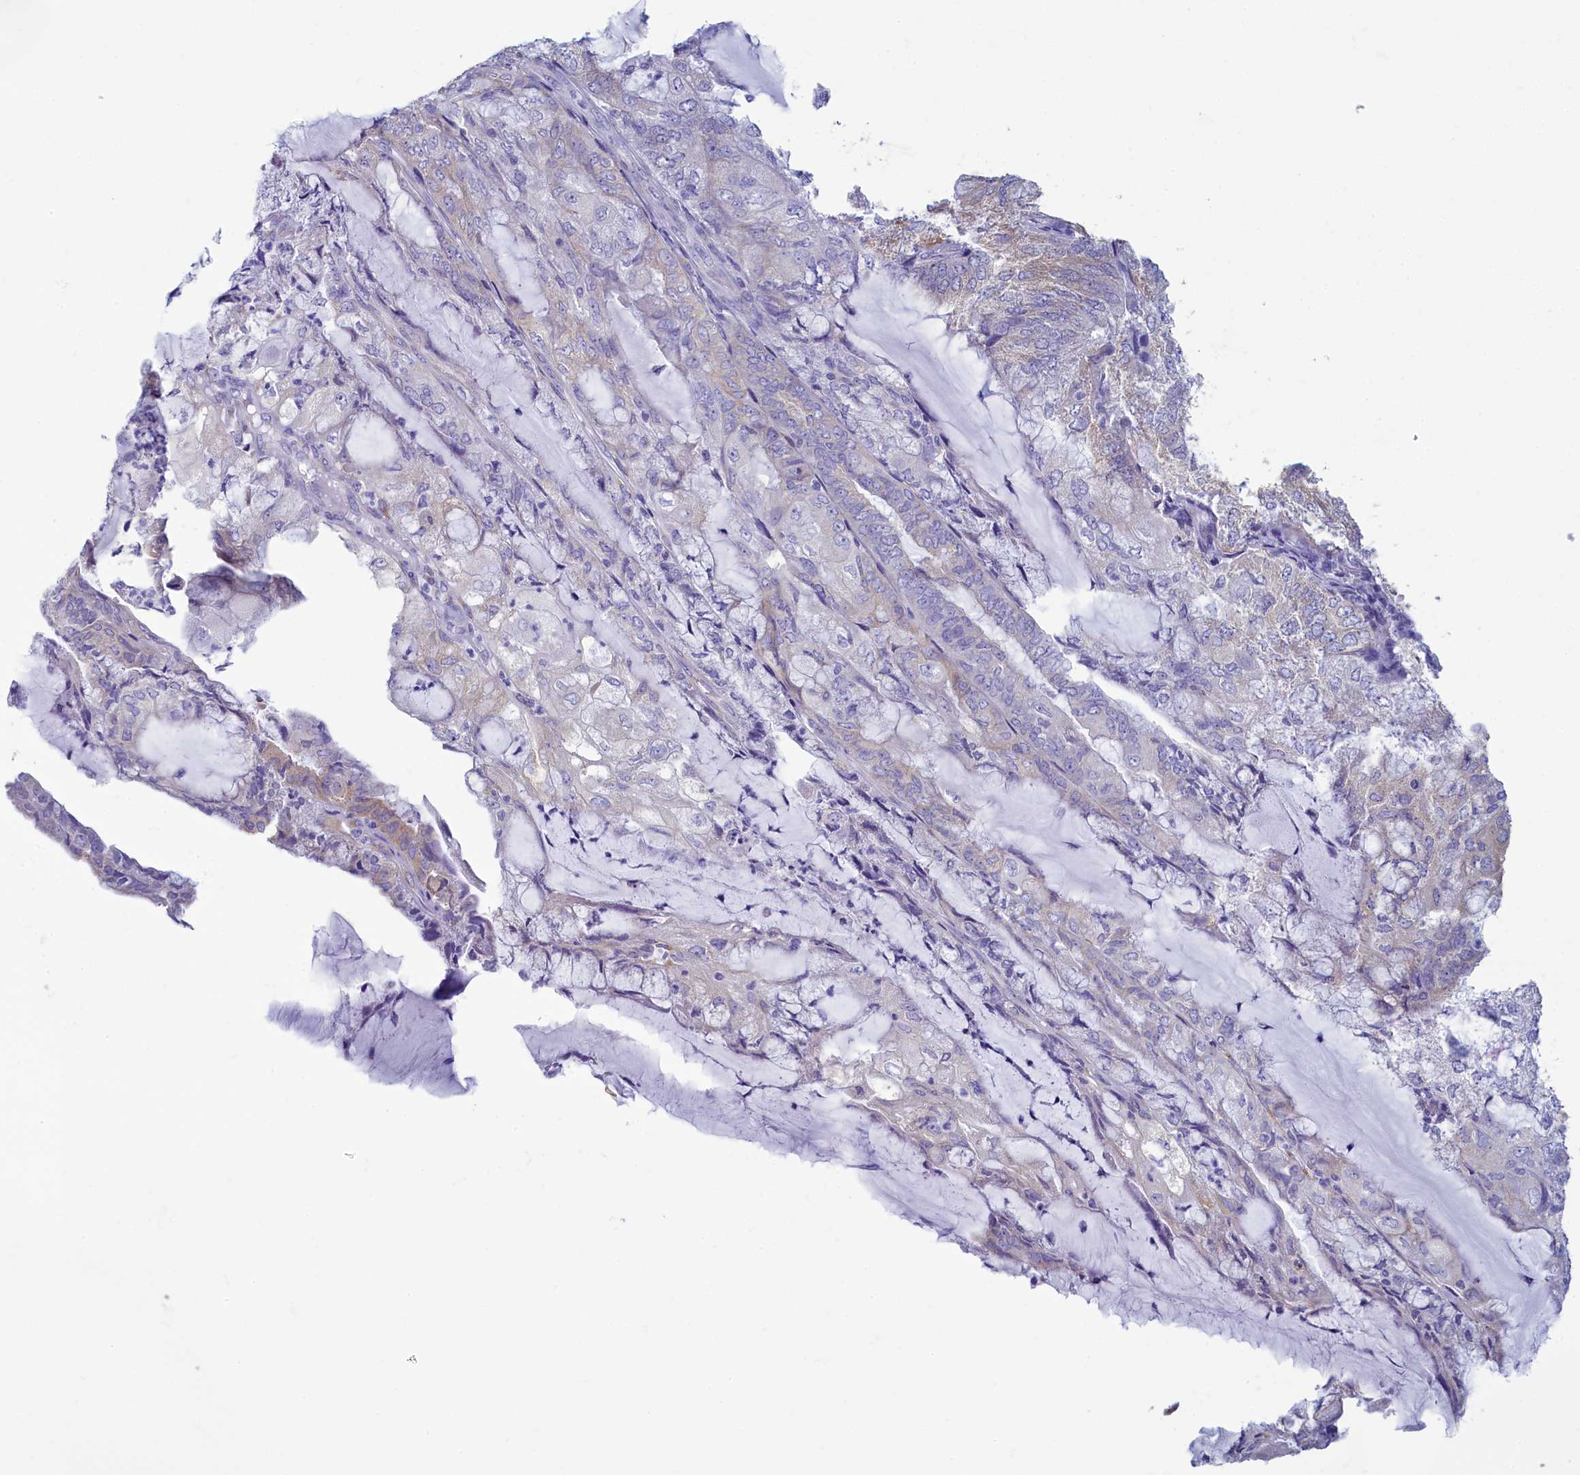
{"staining": {"intensity": "negative", "quantity": "none", "location": "none"}, "tissue": "endometrial cancer", "cell_type": "Tumor cells", "image_type": "cancer", "snomed": [{"axis": "morphology", "description": "Adenocarcinoma, NOS"}, {"axis": "topography", "description": "Endometrium"}], "caption": "Immunohistochemistry (IHC) of endometrial adenocarcinoma shows no positivity in tumor cells.", "gene": "SKA3", "patient": {"sex": "female", "age": 81}}